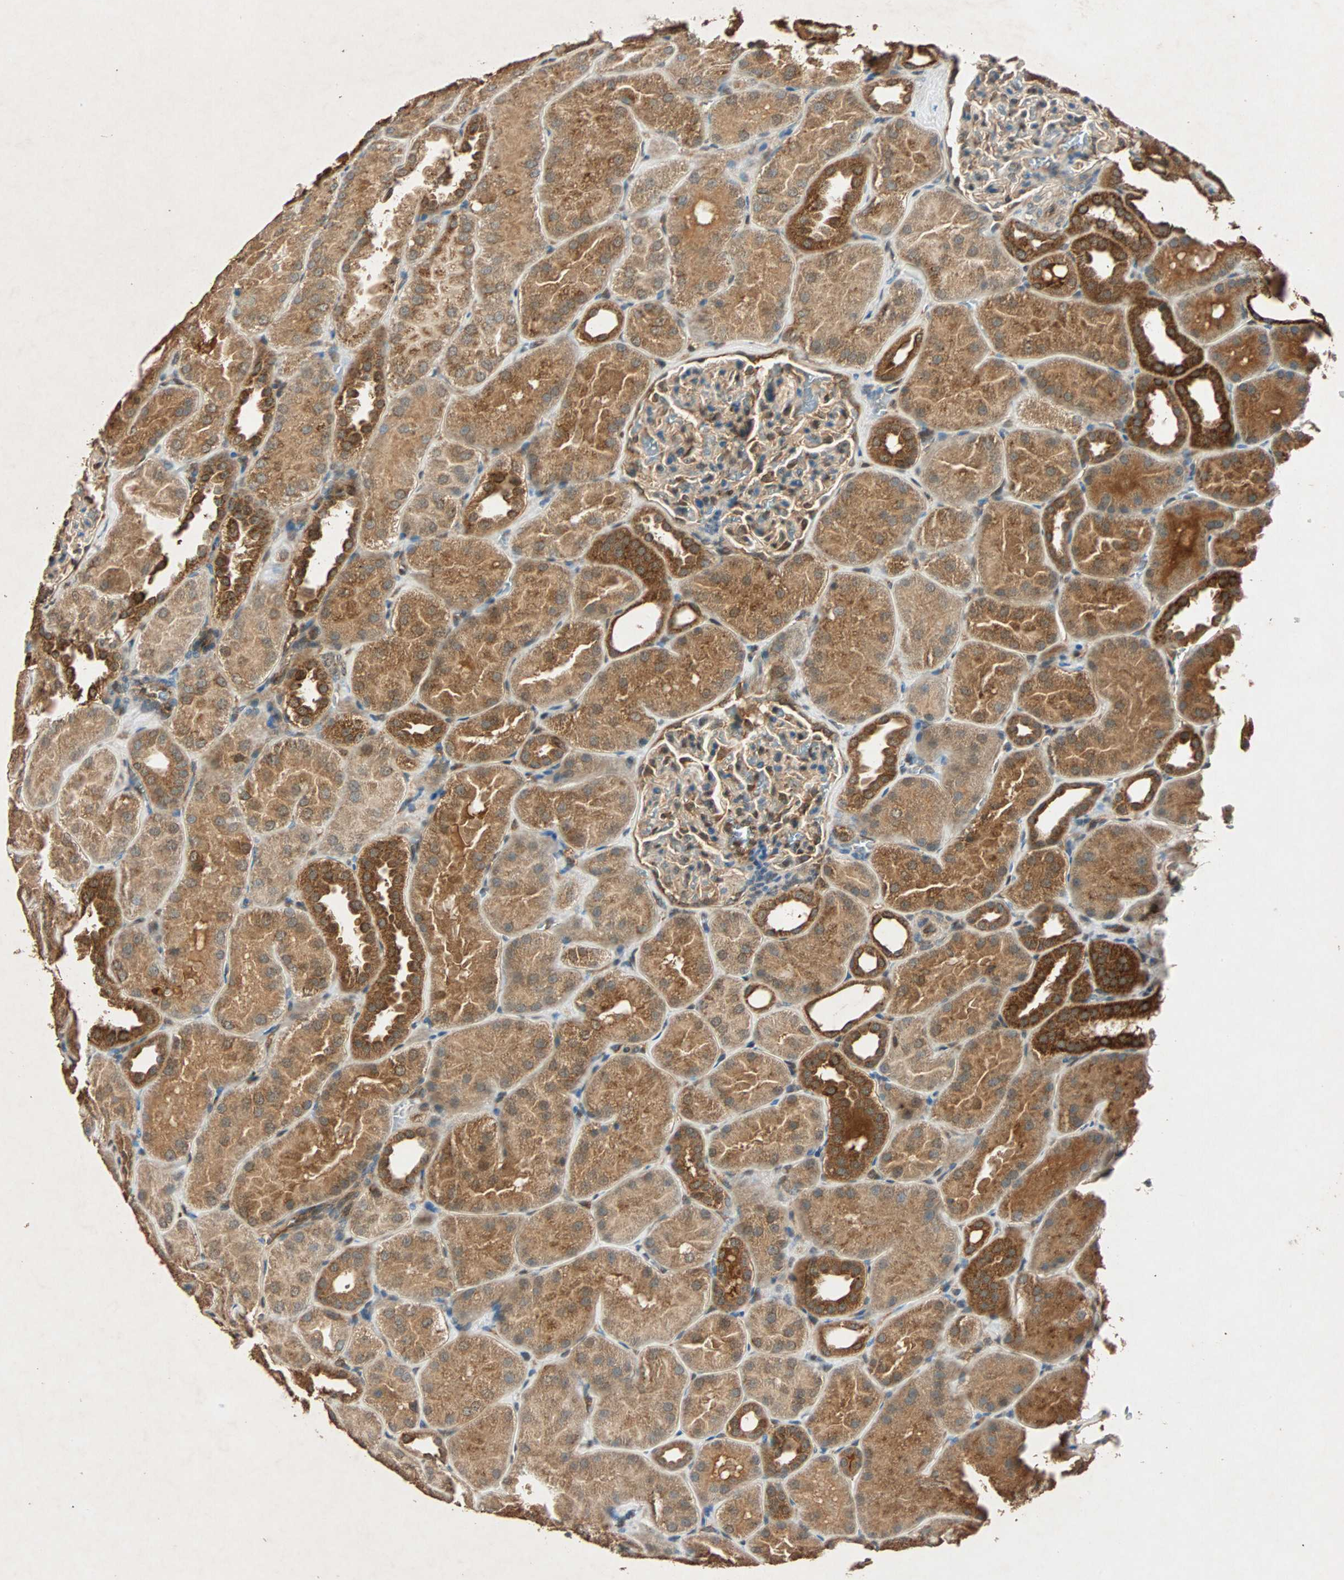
{"staining": {"intensity": "moderate", "quantity": ">75%", "location": "cytoplasmic/membranous"}, "tissue": "kidney", "cell_type": "Cells in glomeruli", "image_type": "normal", "snomed": [{"axis": "morphology", "description": "Normal tissue, NOS"}, {"axis": "topography", "description": "Kidney"}], "caption": "Benign kidney was stained to show a protein in brown. There is medium levels of moderate cytoplasmic/membranous positivity in about >75% of cells in glomeruli.", "gene": "MAPK1", "patient": {"sex": "male", "age": 28}}